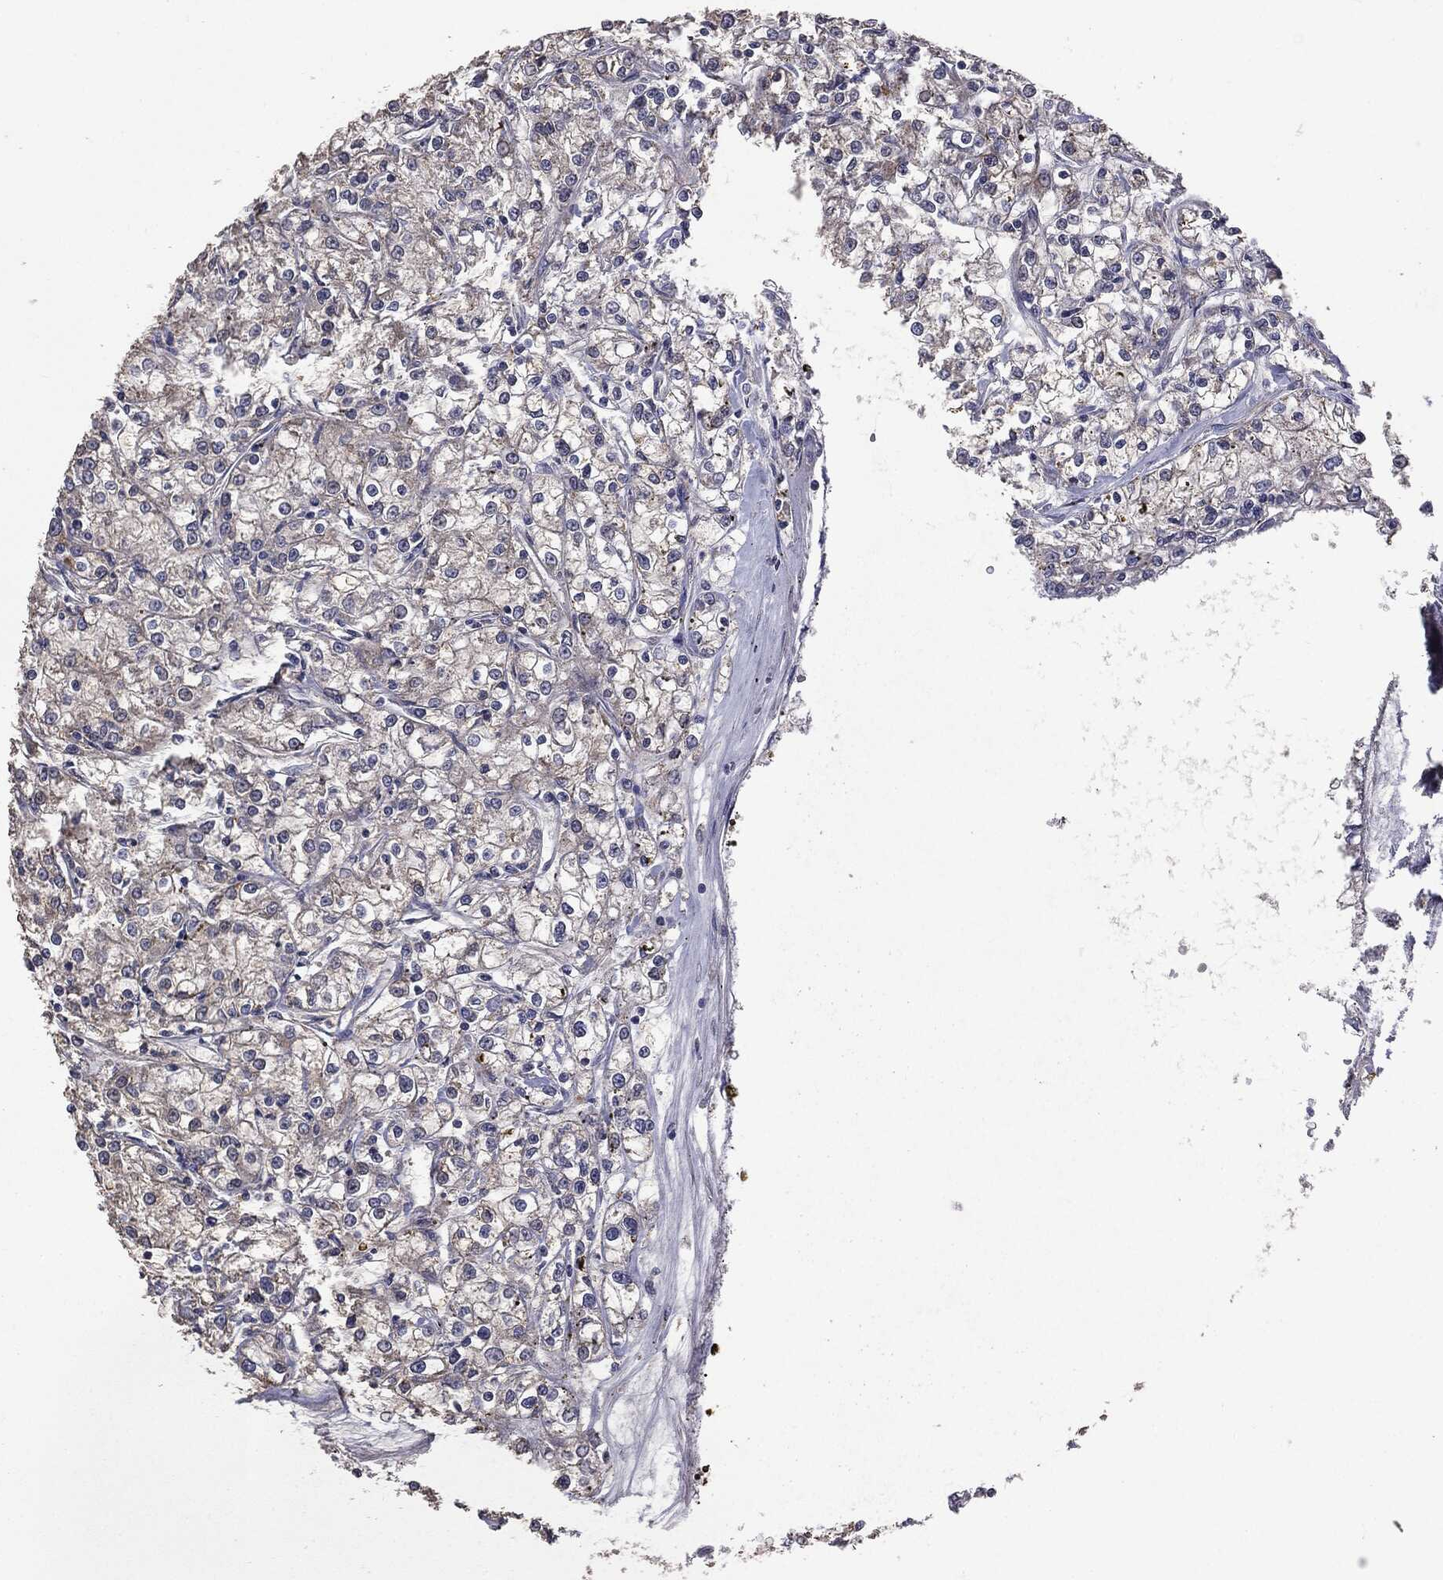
{"staining": {"intensity": "negative", "quantity": "none", "location": "none"}, "tissue": "renal cancer", "cell_type": "Tumor cells", "image_type": "cancer", "snomed": [{"axis": "morphology", "description": "Adenocarcinoma, NOS"}, {"axis": "topography", "description": "Kidney"}], "caption": "Micrograph shows no protein staining in tumor cells of adenocarcinoma (renal) tissue.", "gene": "MTOR", "patient": {"sex": "female", "age": 59}}